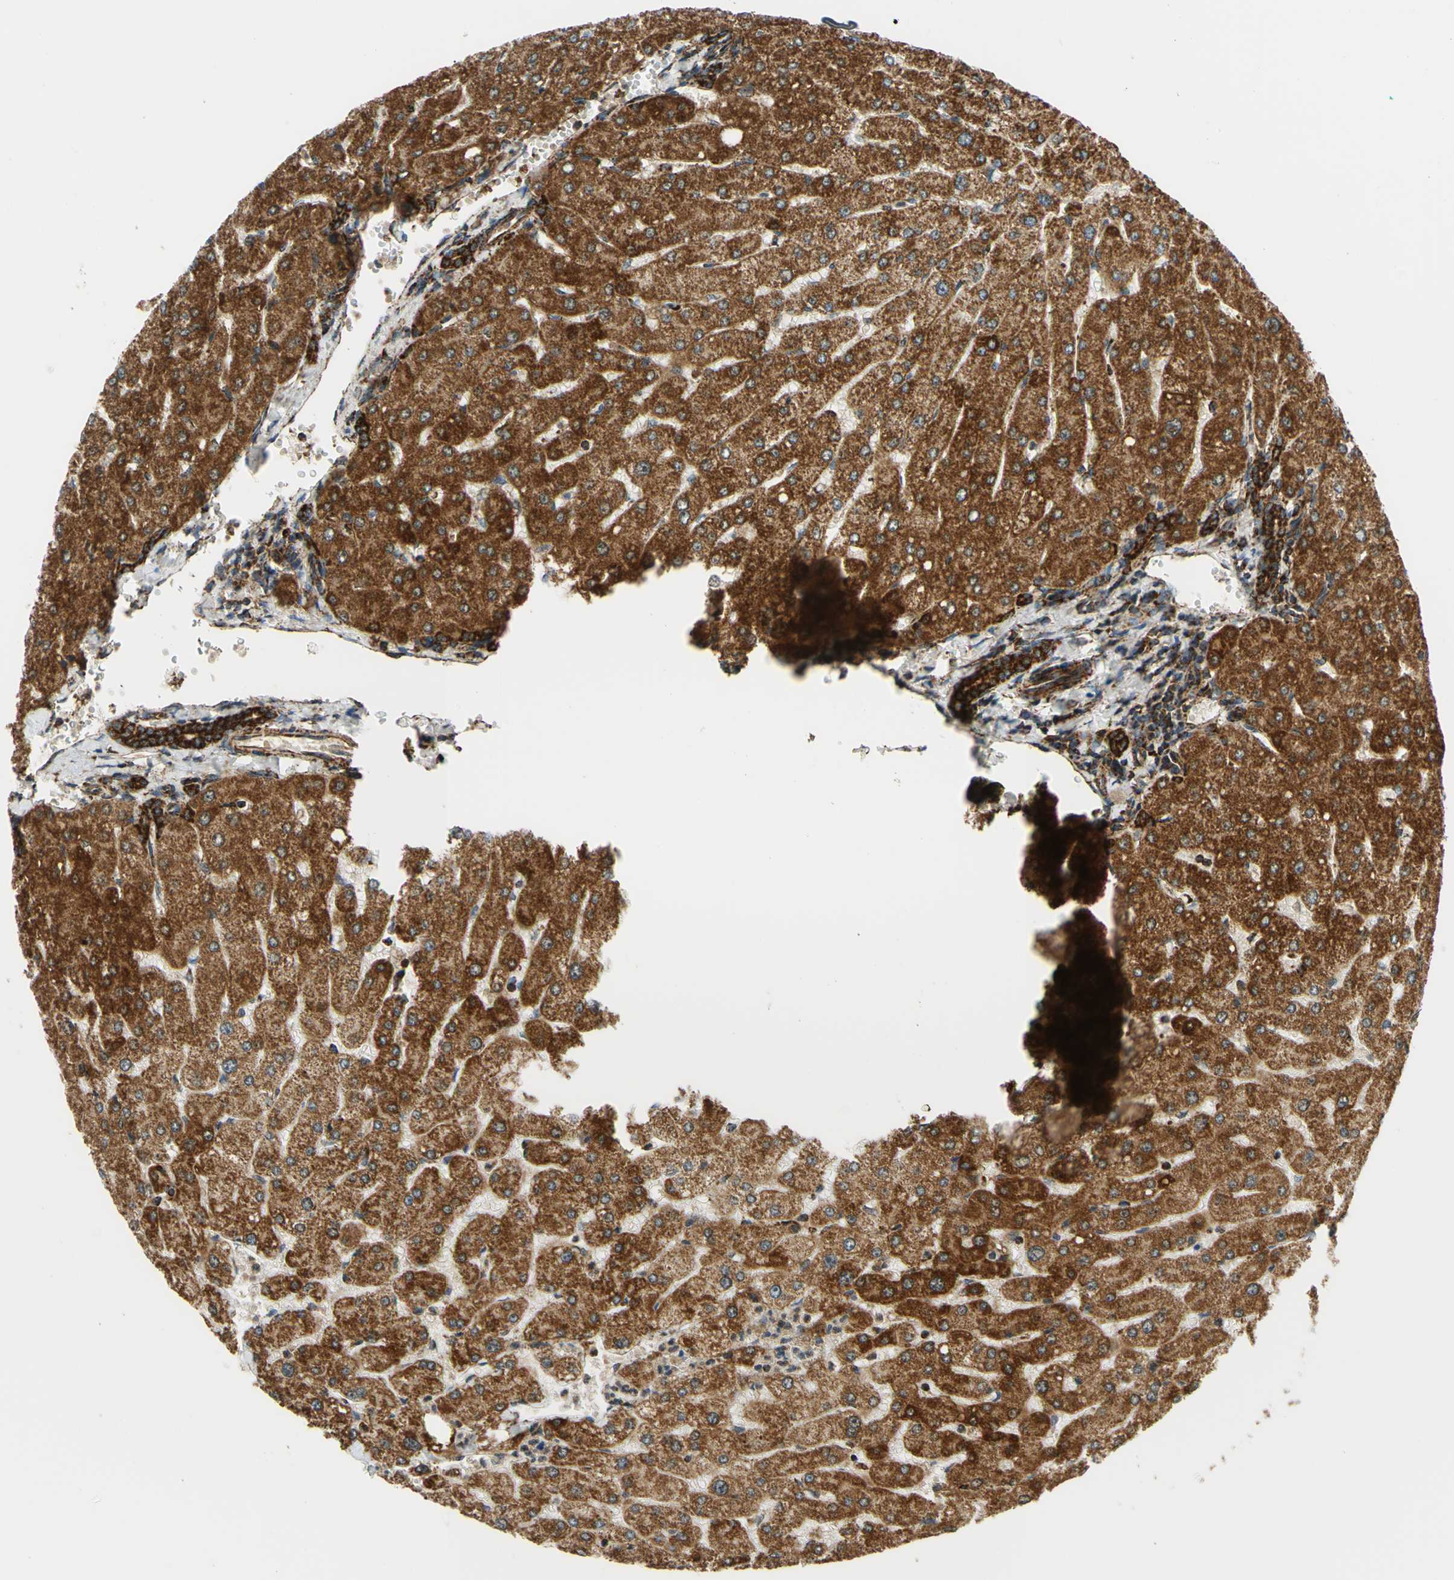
{"staining": {"intensity": "strong", "quantity": ">75%", "location": "cytoplasmic/membranous"}, "tissue": "liver", "cell_type": "Cholangiocytes", "image_type": "normal", "snomed": [{"axis": "morphology", "description": "Normal tissue, NOS"}, {"axis": "topography", "description": "Liver"}], "caption": "The micrograph reveals staining of normal liver, revealing strong cytoplasmic/membranous protein positivity (brown color) within cholangiocytes. (DAB IHC with brightfield microscopy, high magnification).", "gene": "MAVS", "patient": {"sex": "male", "age": 55}}